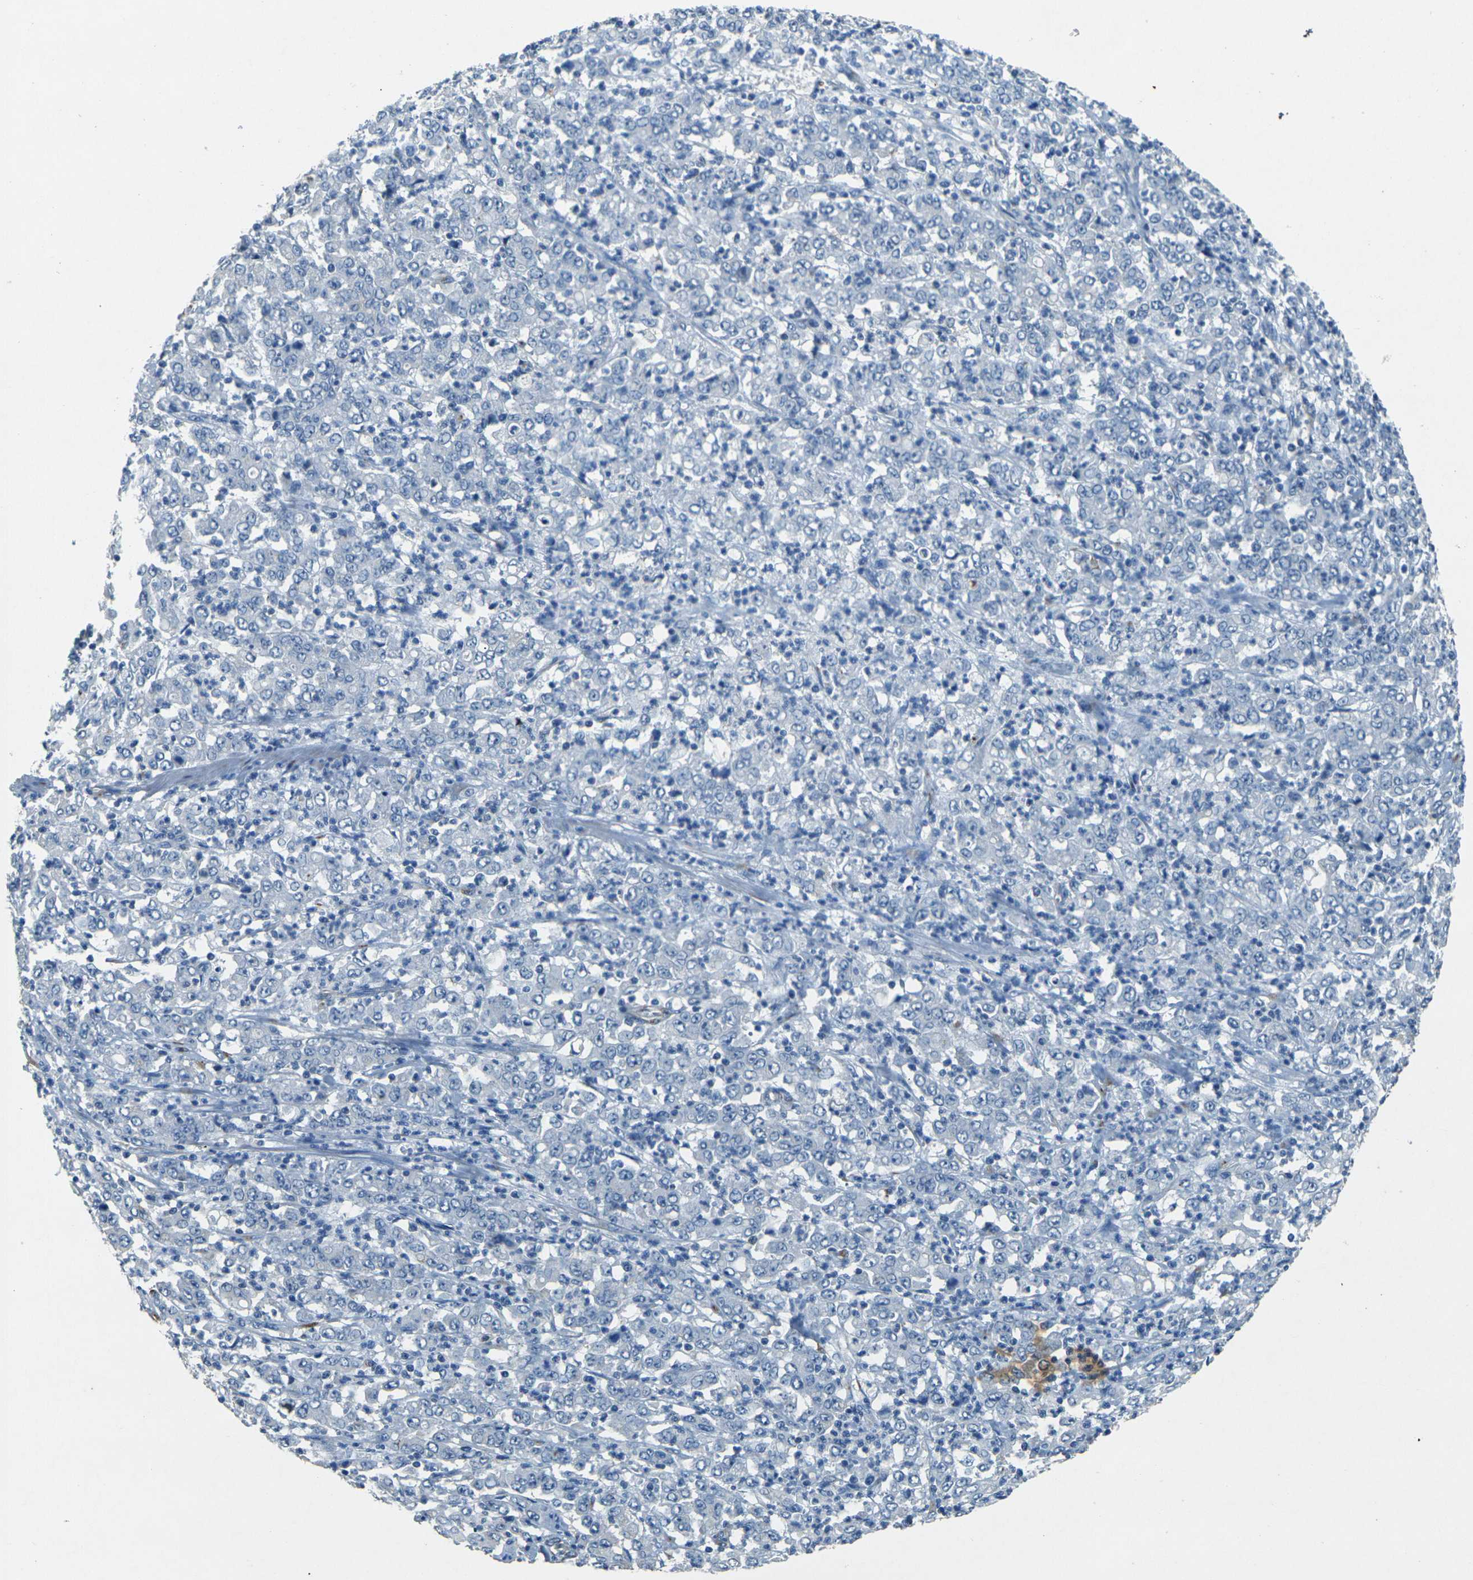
{"staining": {"intensity": "negative", "quantity": "none", "location": "none"}, "tissue": "stomach cancer", "cell_type": "Tumor cells", "image_type": "cancer", "snomed": [{"axis": "morphology", "description": "Adenocarcinoma, NOS"}, {"axis": "topography", "description": "Stomach, lower"}], "caption": "Stomach cancer (adenocarcinoma) was stained to show a protein in brown. There is no significant staining in tumor cells. (Brightfield microscopy of DAB (3,3'-diaminobenzidine) IHC at high magnification).", "gene": "SORT1", "patient": {"sex": "female", "age": 71}}